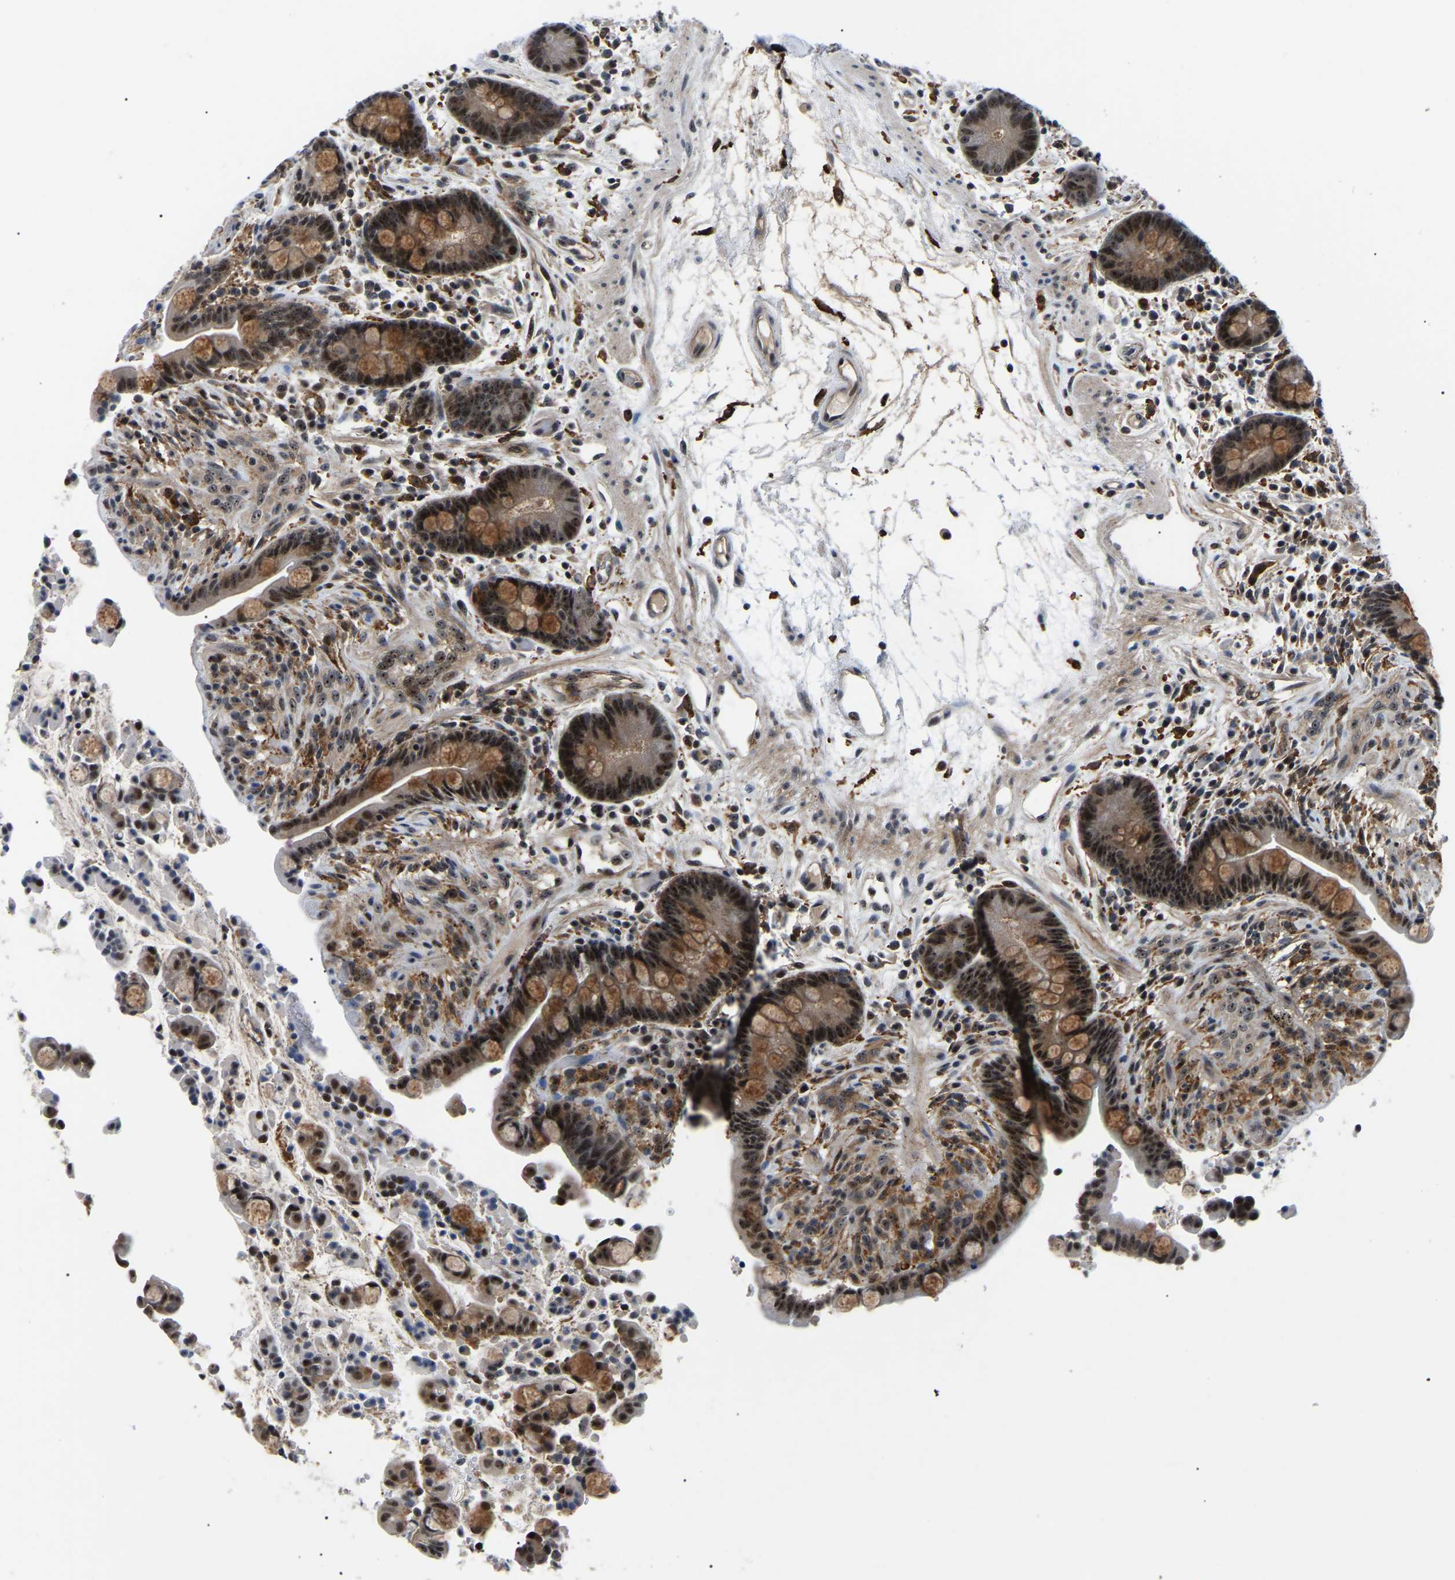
{"staining": {"intensity": "weak", "quantity": ">75%", "location": "cytoplasmic/membranous,nuclear"}, "tissue": "colon", "cell_type": "Endothelial cells", "image_type": "normal", "snomed": [{"axis": "morphology", "description": "Normal tissue, NOS"}, {"axis": "topography", "description": "Colon"}], "caption": "DAB (3,3'-diaminobenzidine) immunohistochemical staining of normal colon demonstrates weak cytoplasmic/membranous,nuclear protein staining in about >75% of endothelial cells.", "gene": "RRP1B", "patient": {"sex": "male", "age": 73}}